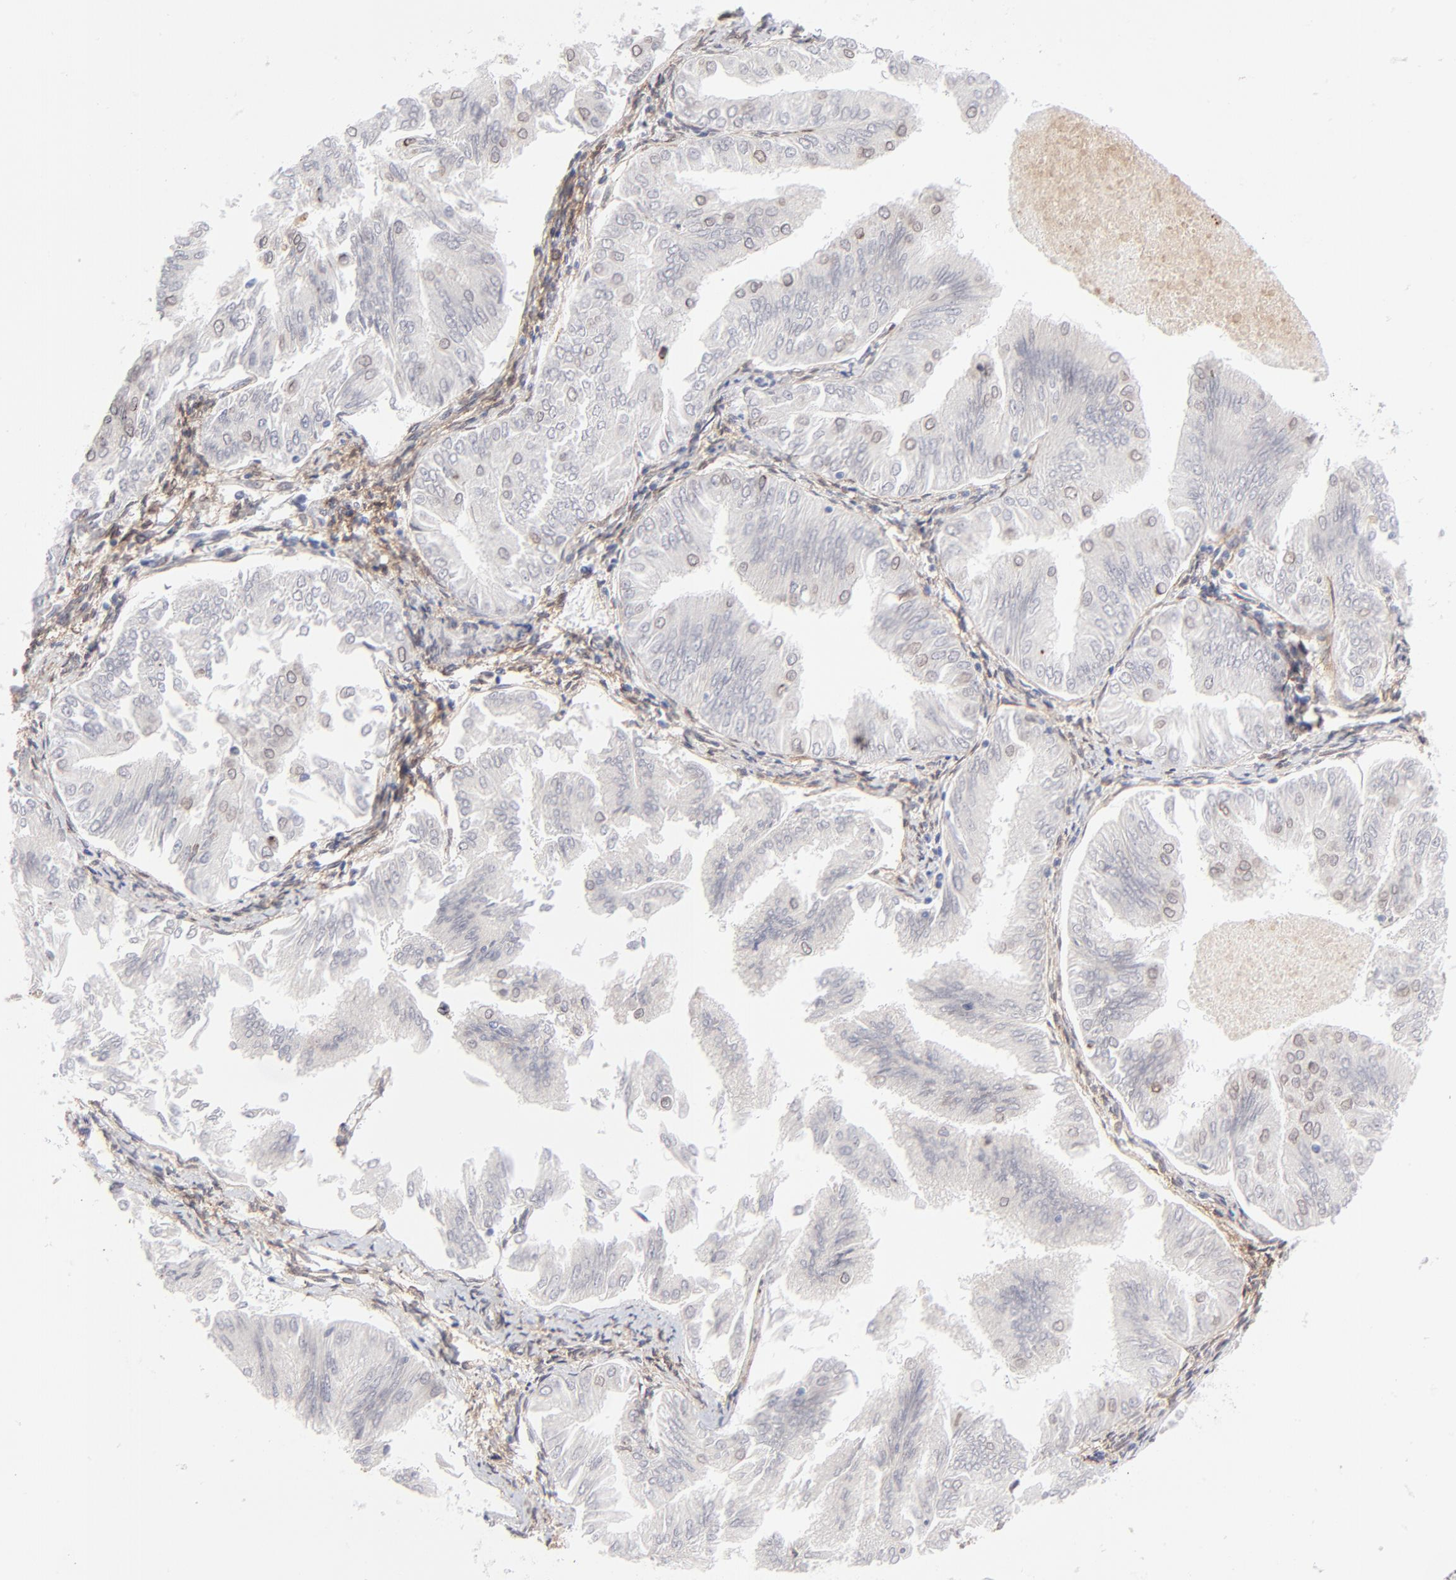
{"staining": {"intensity": "moderate", "quantity": "<25%", "location": "cytoplasmic/membranous,nuclear"}, "tissue": "endometrial cancer", "cell_type": "Tumor cells", "image_type": "cancer", "snomed": [{"axis": "morphology", "description": "Adenocarcinoma, NOS"}, {"axis": "topography", "description": "Endometrium"}], "caption": "Moderate cytoplasmic/membranous and nuclear expression is identified in about <25% of tumor cells in endometrial adenocarcinoma.", "gene": "PDGFRB", "patient": {"sex": "female", "age": 53}}